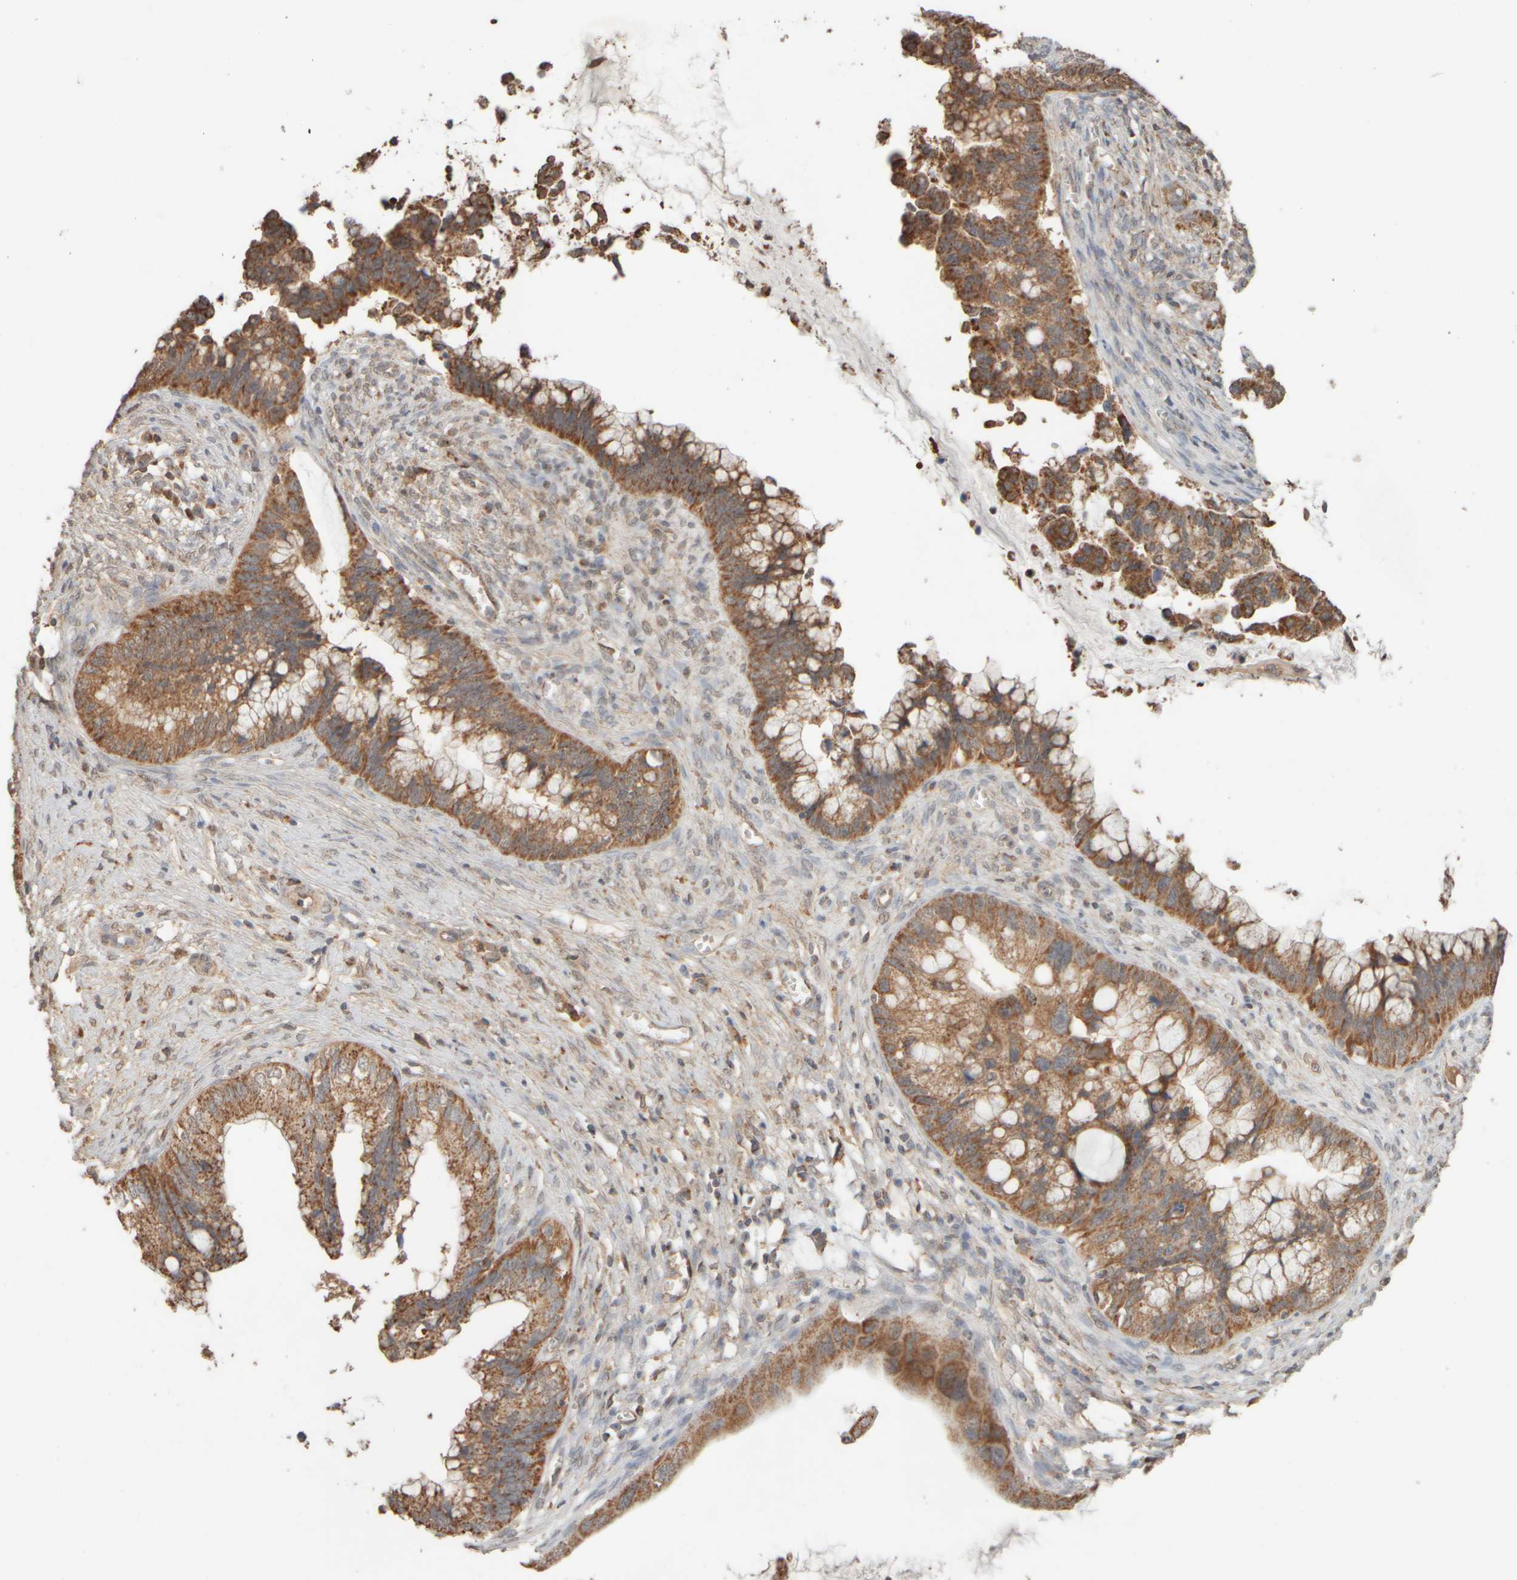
{"staining": {"intensity": "moderate", "quantity": ">75%", "location": "cytoplasmic/membranous"}, "tissue": "cervical cancer", "cell_type": "Tumor cells", "image_type": "cancer", "snomed": [{"axis": "morphology", "description": "Adenocarcinoma, NOS"}, {"axis": "topography", "description": "Cervix"}], "caption": "Cervical cancer stained with immunohistochemistry (IHC) displays moderate cytoplasmic/membranous positivity in about >75% of tumor cells.", "gene": "EIF2B3", "patient": {"sex": "female", "age": 44}}